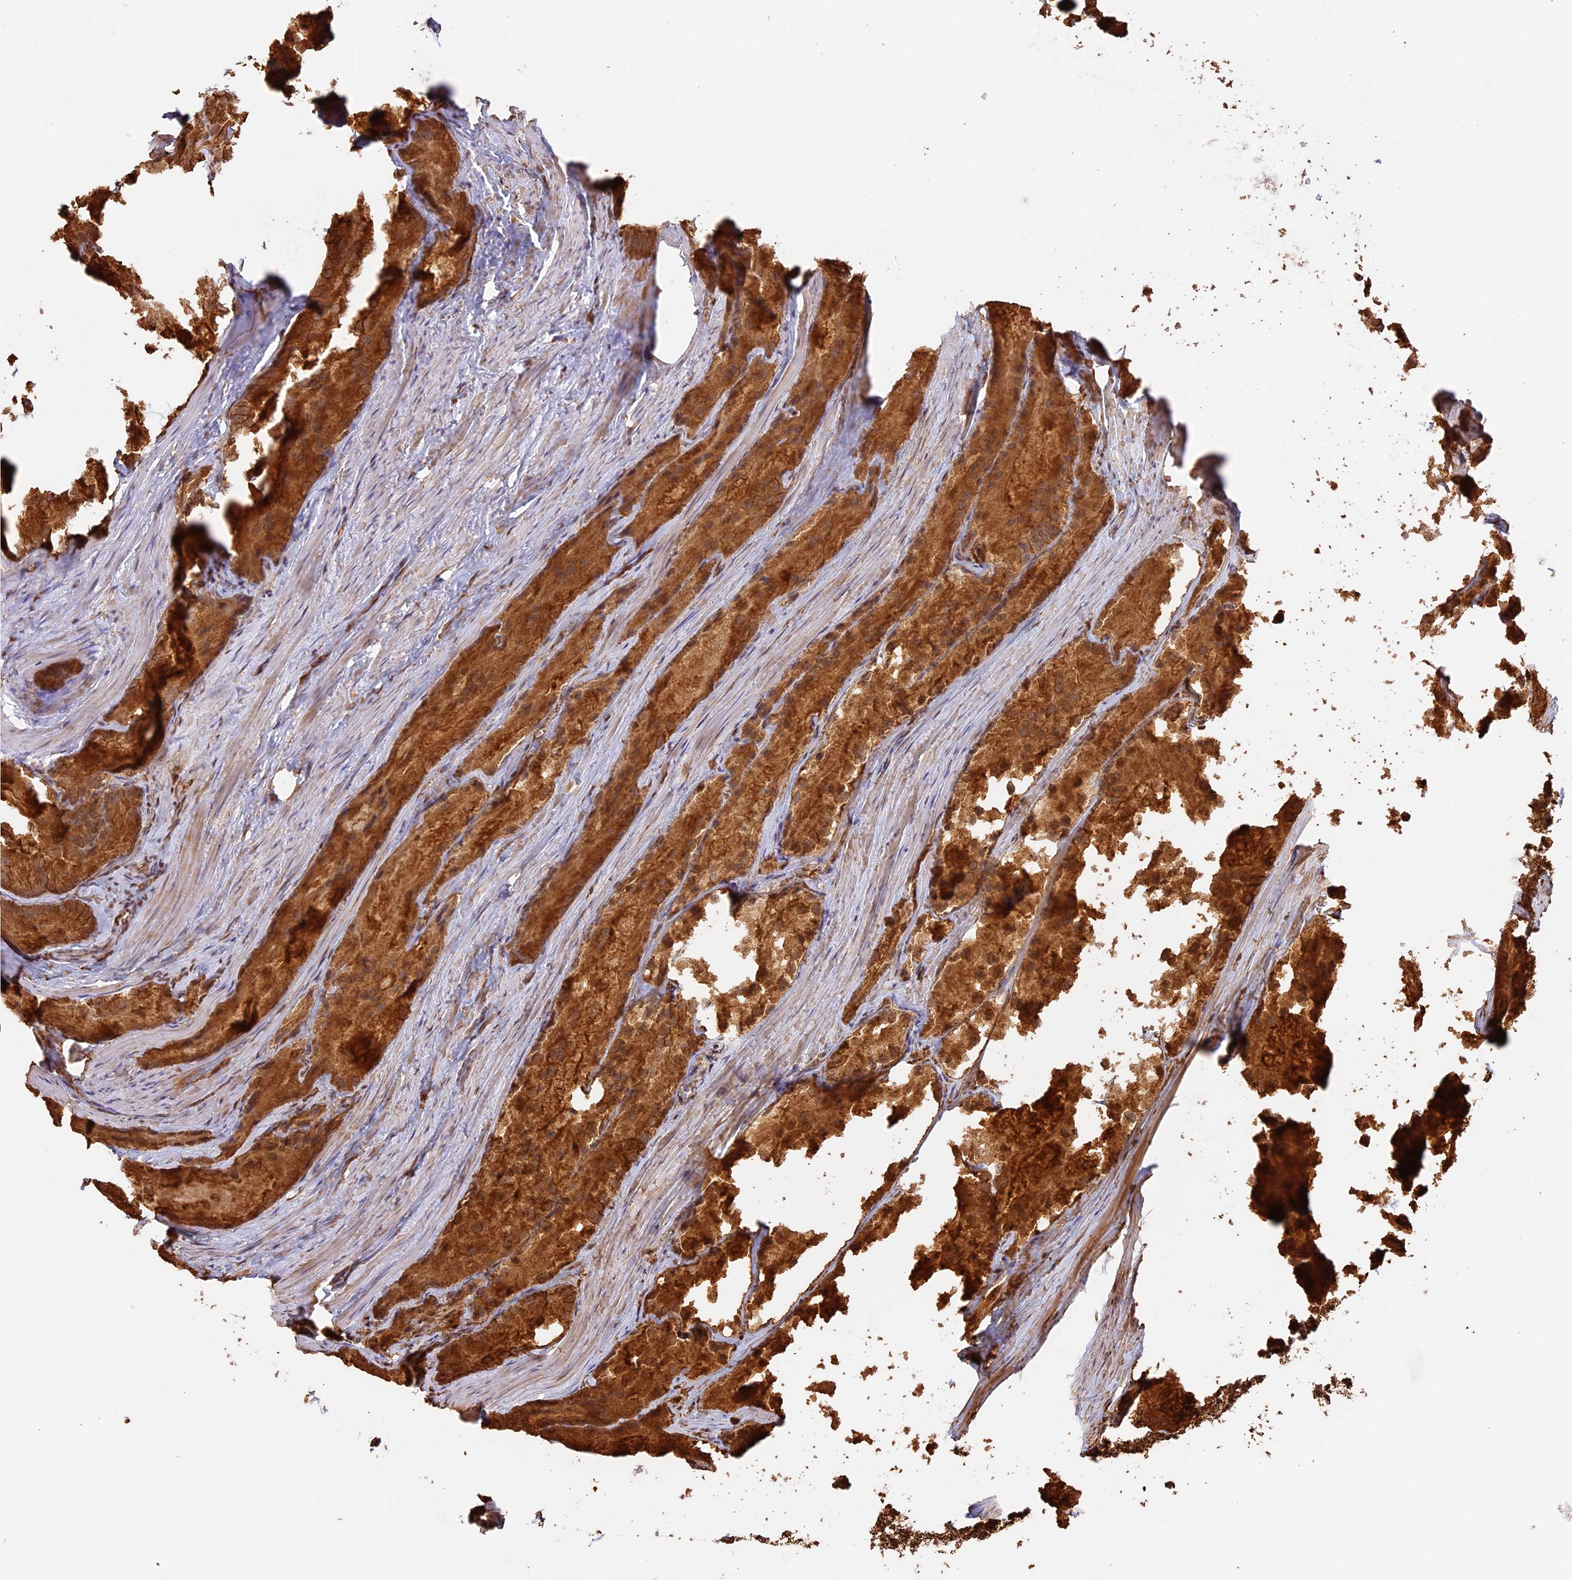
{"staining": {"intensity": "strong", "quantity": ">75%", "location": "cytoplasmic/membranous"}, "tissue": "prostate cancer", "cell_type": "Tumor cells", "image_type": "cancer", "snomed": [{"axis": "morphology", "description": "Adenocarcinoma, Low grade"}, {"axis": "topography", "description": "Prostate"}], "caption": "Approximately >75% of tumor cells in human prostate adenocarcinoma (low-grade) show strong cytoplasmic/membranous protein staining as visualized by brown immunohistochemical staining.", "gene": "PPP1R37", "patient": {"sex": "male", "age": 69}}